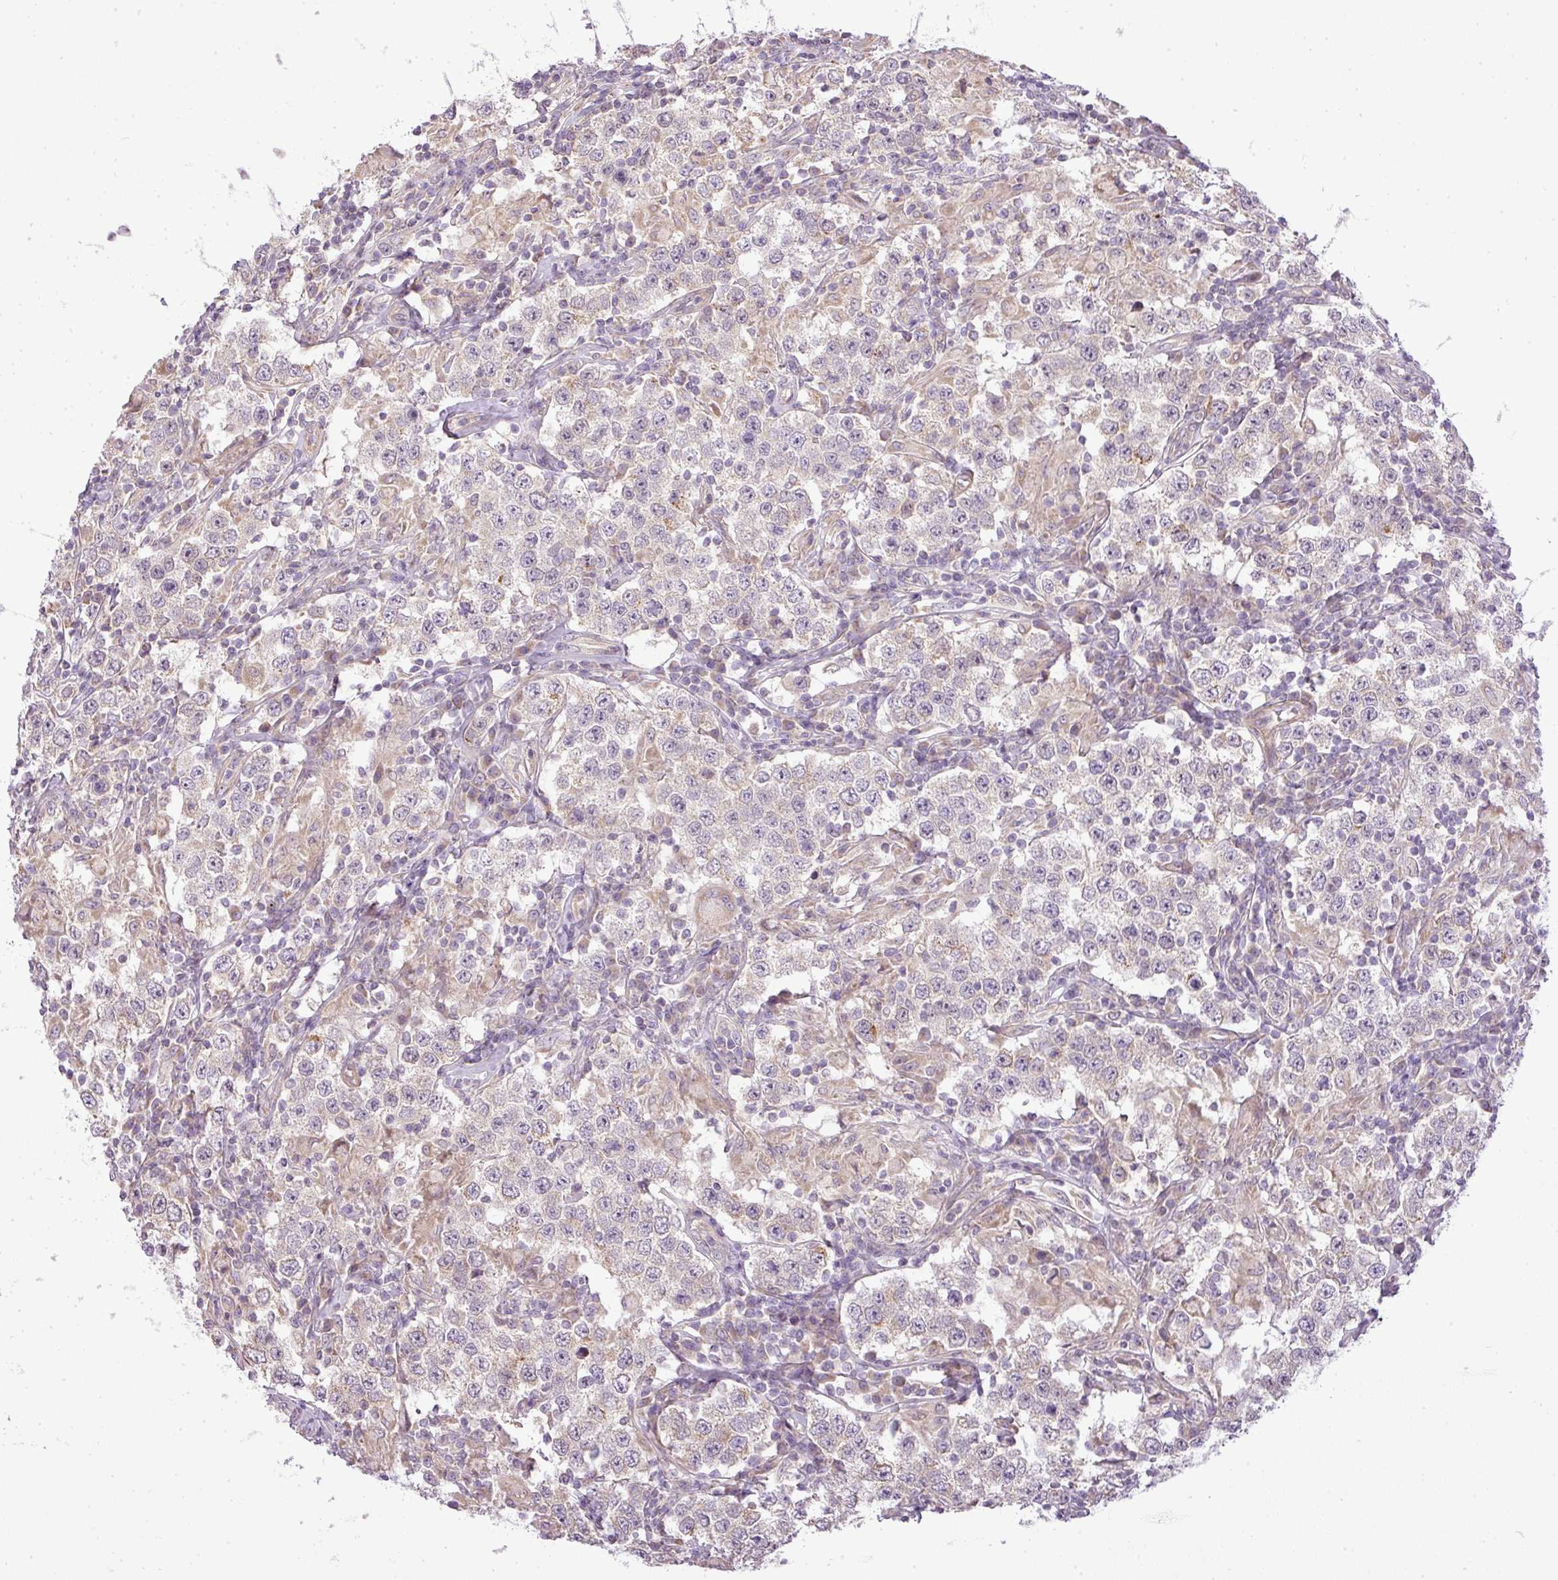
{"staining": {"intensity": "weak", "quantity": "<25%", "location": "cytoplasmic/membranous"}, "tissue": "testis cancer", "cell_type": "Tumor cells", "image_type": "cancer", "snomed": [{"axis": "morphology", "description": "Seminoma, NOS"}, {"axis": "morphology", "description": "Carcinoma, Embryonal, NOS"}, {"axis": "topography", "description": "Testis"}], "caption": "This is an immunohistochemistry (IHC) micrograph of human testis cancer (seminoma). There is no staining in tumor cells.", "gene": "ZDHHC1", "patient": {"sex": "male", "age": 41}}